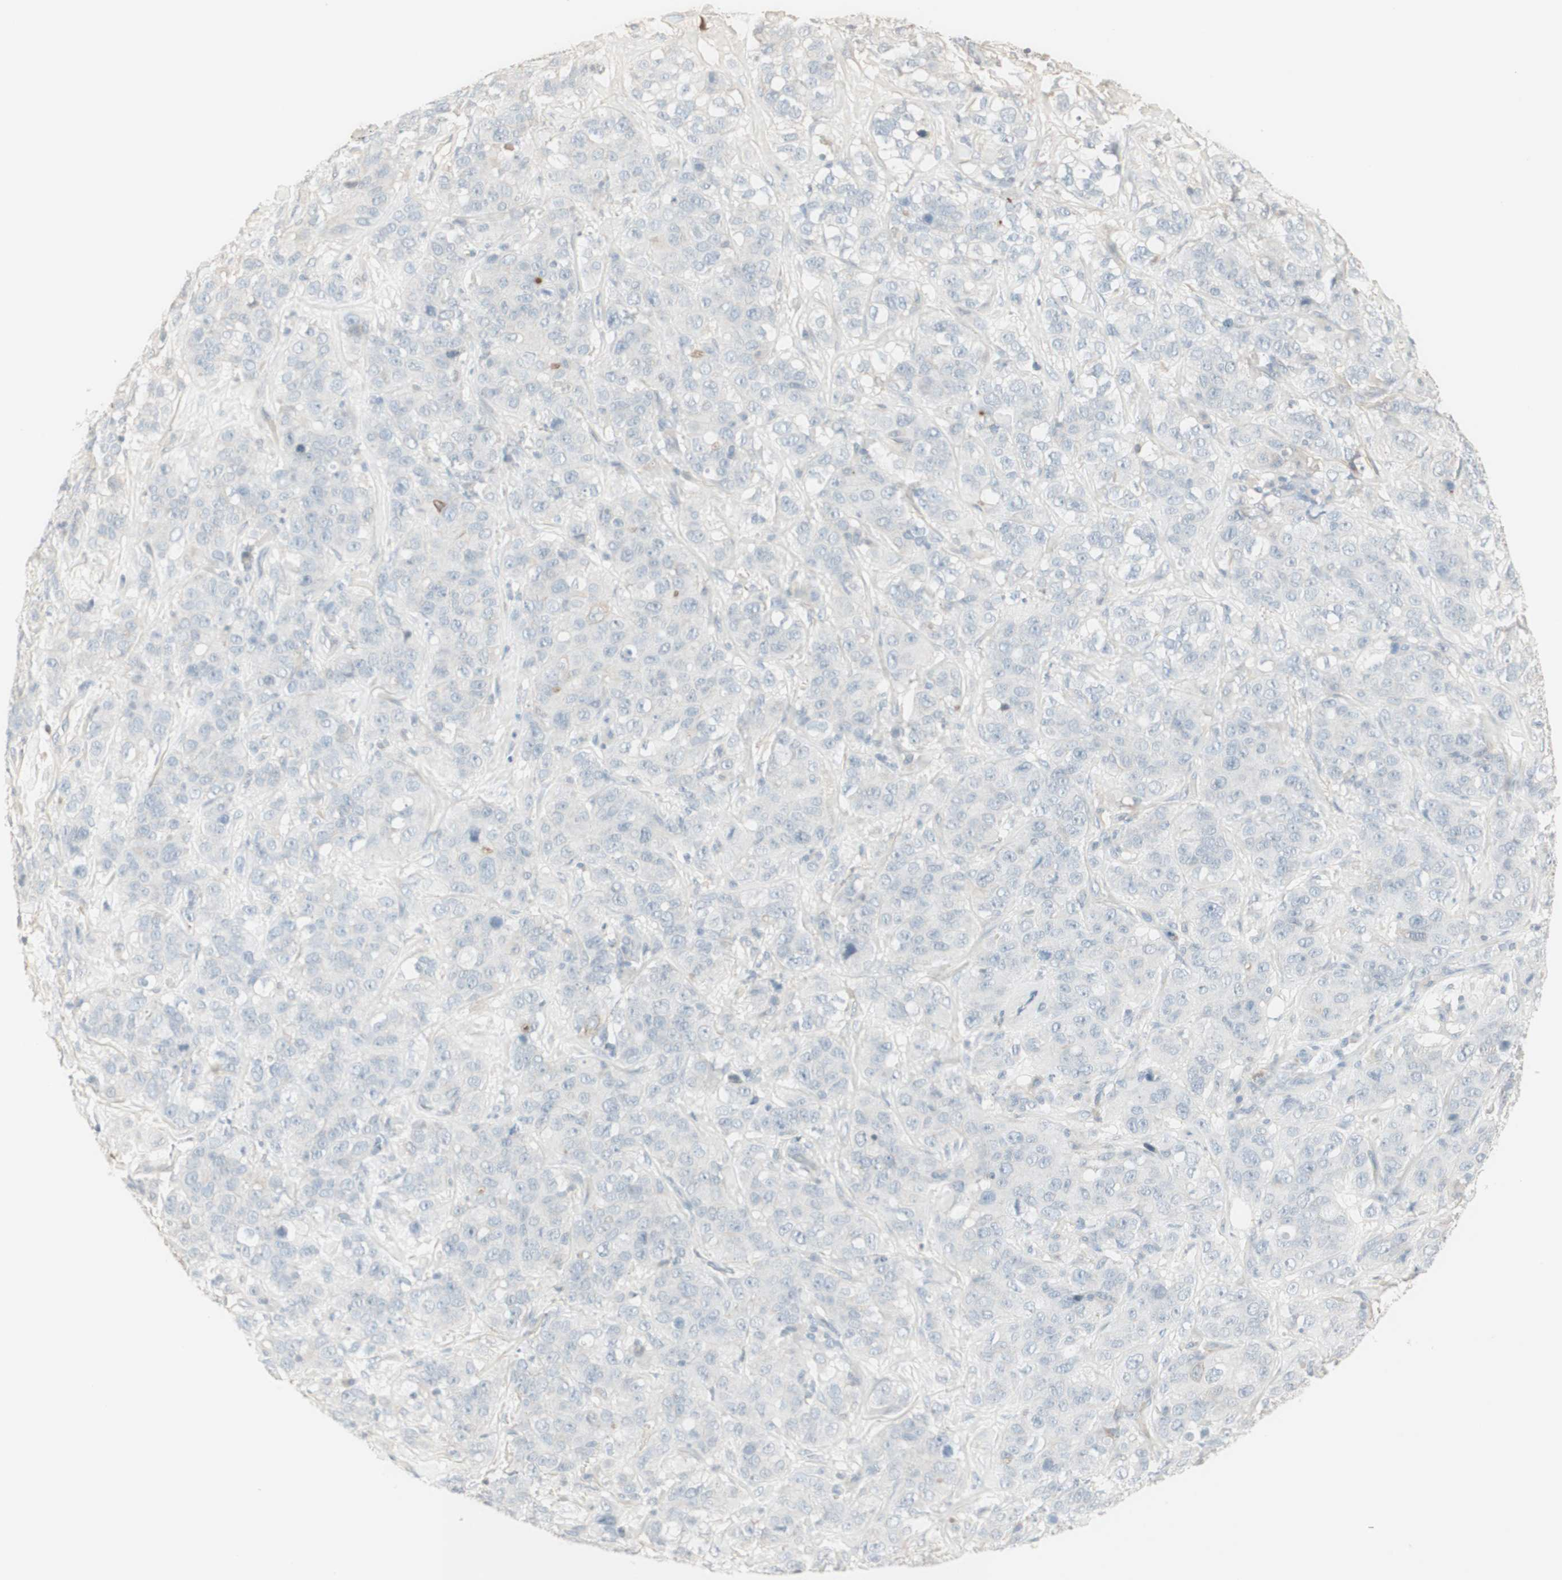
{"staining": {"intensity": "negative", "quantity": "none", "location": "none"}, "tissue": "stomach cancer", "cell_type": "Tumor cells", "image_type": "cancer", "snomed": [{"axis": "morphology", "description": "Adenocarcinoma, NOS"}, {"axis": "topography", "description": "Stomach"}], "caption": "There is no significant expression in tumor cells of stomach cancer (adenocarcinoma).", "gene": "IFNG", "patient": {"sex": "male", "age": 48}}